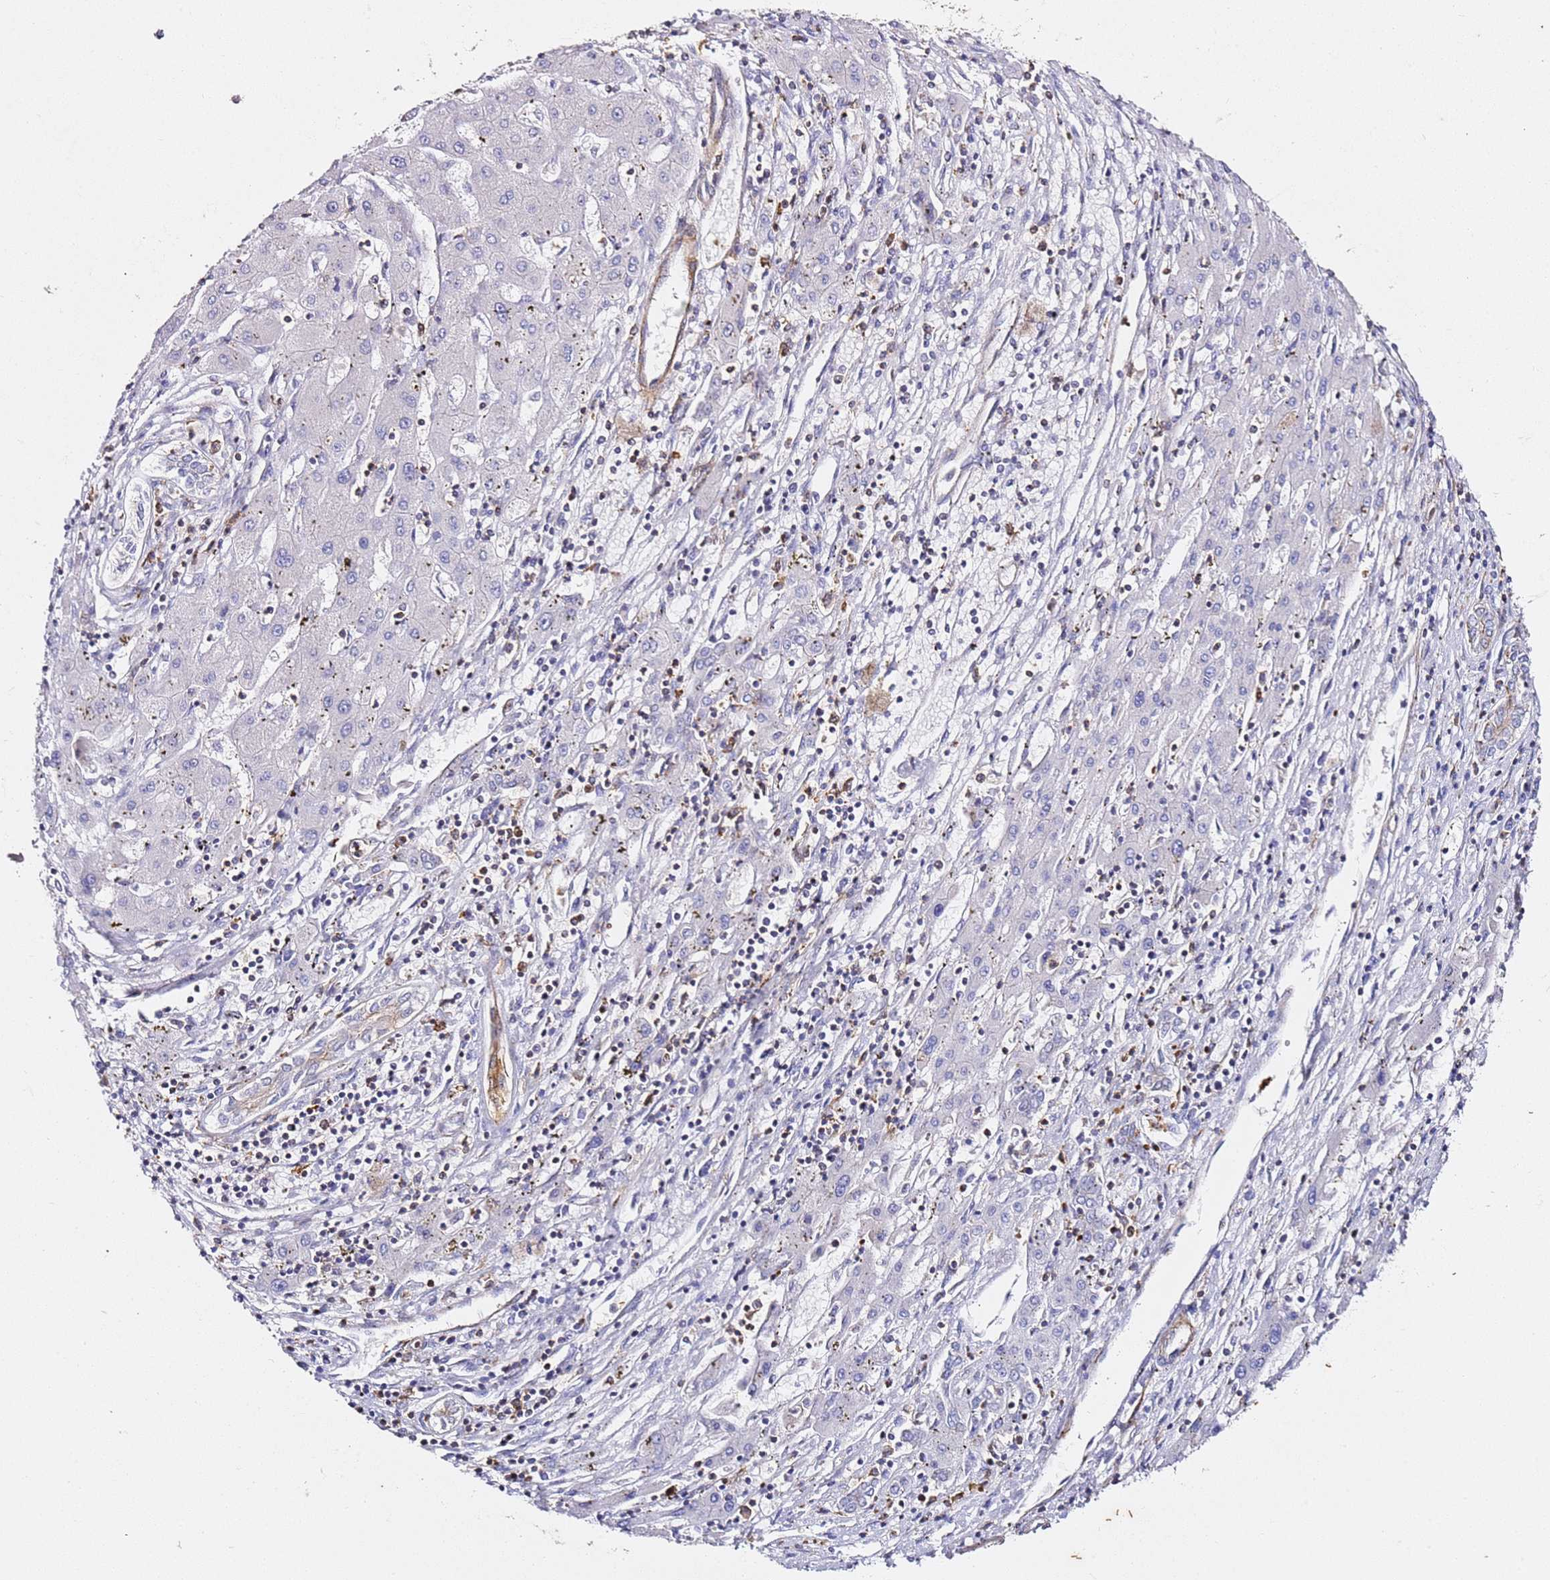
{"staining": {"intensity": "negative", "quantity": "none", "location": "none"}, "tissue": "liver cancer", "cell_type": "Tumor cells", "image_type": "cancer", "snomed": [{"axis": "morphology", "description": "Carcinoma, Hepatocellular, NOS"}, {"axis": "topography", "description": "Liver"}], "caption": "High magnification brightfield microscopy of liver hepatocellular carcinoma stained with DAB (brown) and counterstained with hematoxylin (blue): tumor cells show no significant positivity.", "gene": "ZNF671", "patient": {"sex": "male", "age": 72}}